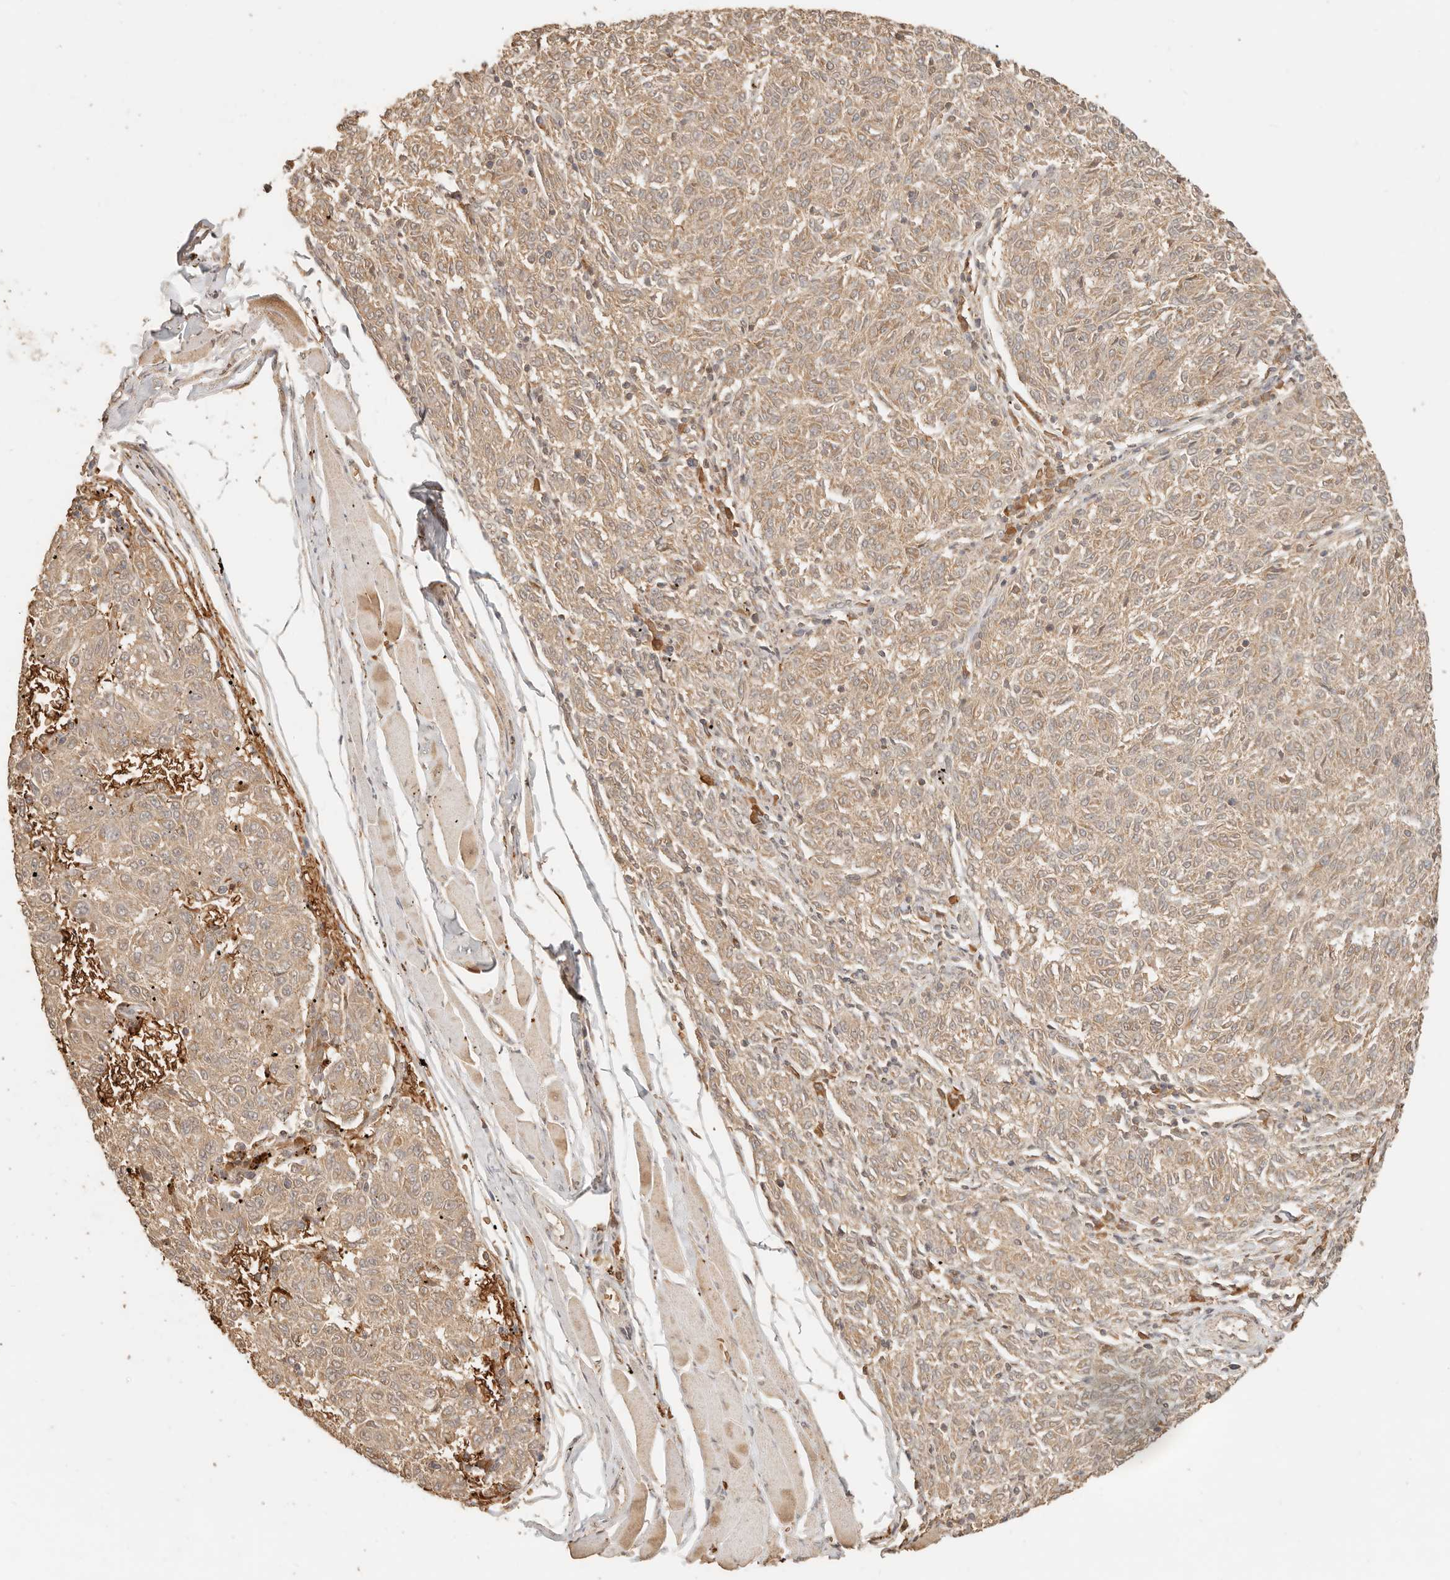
{"staining": {"intensity": "weak", "quantity": ">75%", "location": "cytoplasmic/membranous"}, "tissue": "melanoma", "cell_type": "Tumor cells", "image_type": "cancer", "snomed": [{"axis": "morphology", "description": "Malignant melanoma, NOS"}, {"axis": "topography", "description": "Skin"}], "caption": "This histopathology image displays immunohistochemistry staining of malignant melanoma, with low weak cytoplasmic/membranous positivity in approximately >75% of tumor cells.", "gene": "INTS11", "patient": {"sex": "female", "age": 72}}